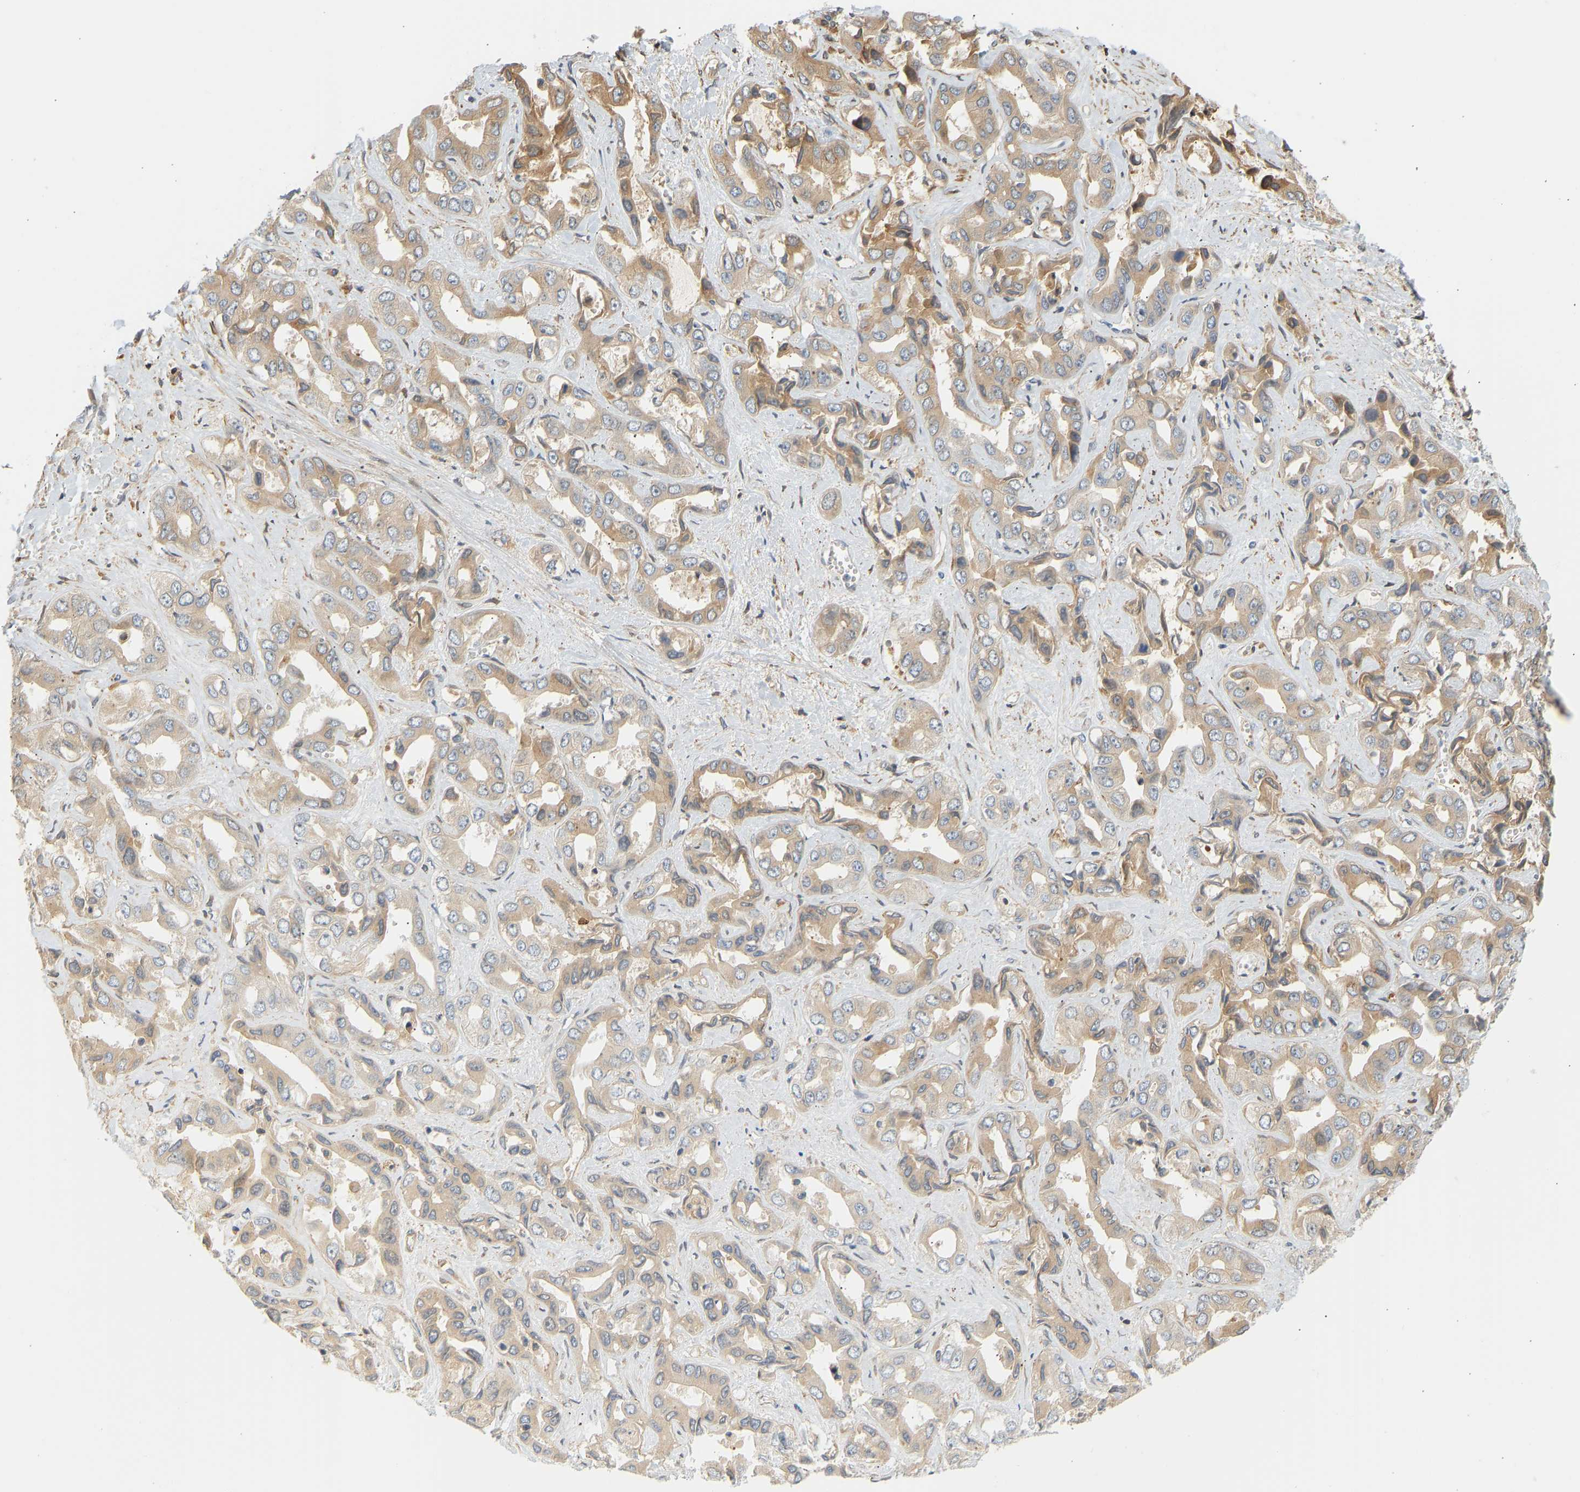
{"staining": {"intensity": "moderate", "quantity": "25%-75%", "location": "cytoplasmic/membranous"}, "tissue": "liver cancer", "cell_type": "Tumor cells", "image_type": "cancer", "snomed": [{"axis": "morphology", "description": "Cholangiocarcinoma"}, {"axis": "topography", "description": "Liver"}], "caption": "Brown immunohistochemical staining in liver cholangiocarcinoma shows moderate cytoplasmic/membranous staining in about 25%-75% of tumor cells.", "gene": "CEP57", "patient": {"sex": "female", "age": 52}}